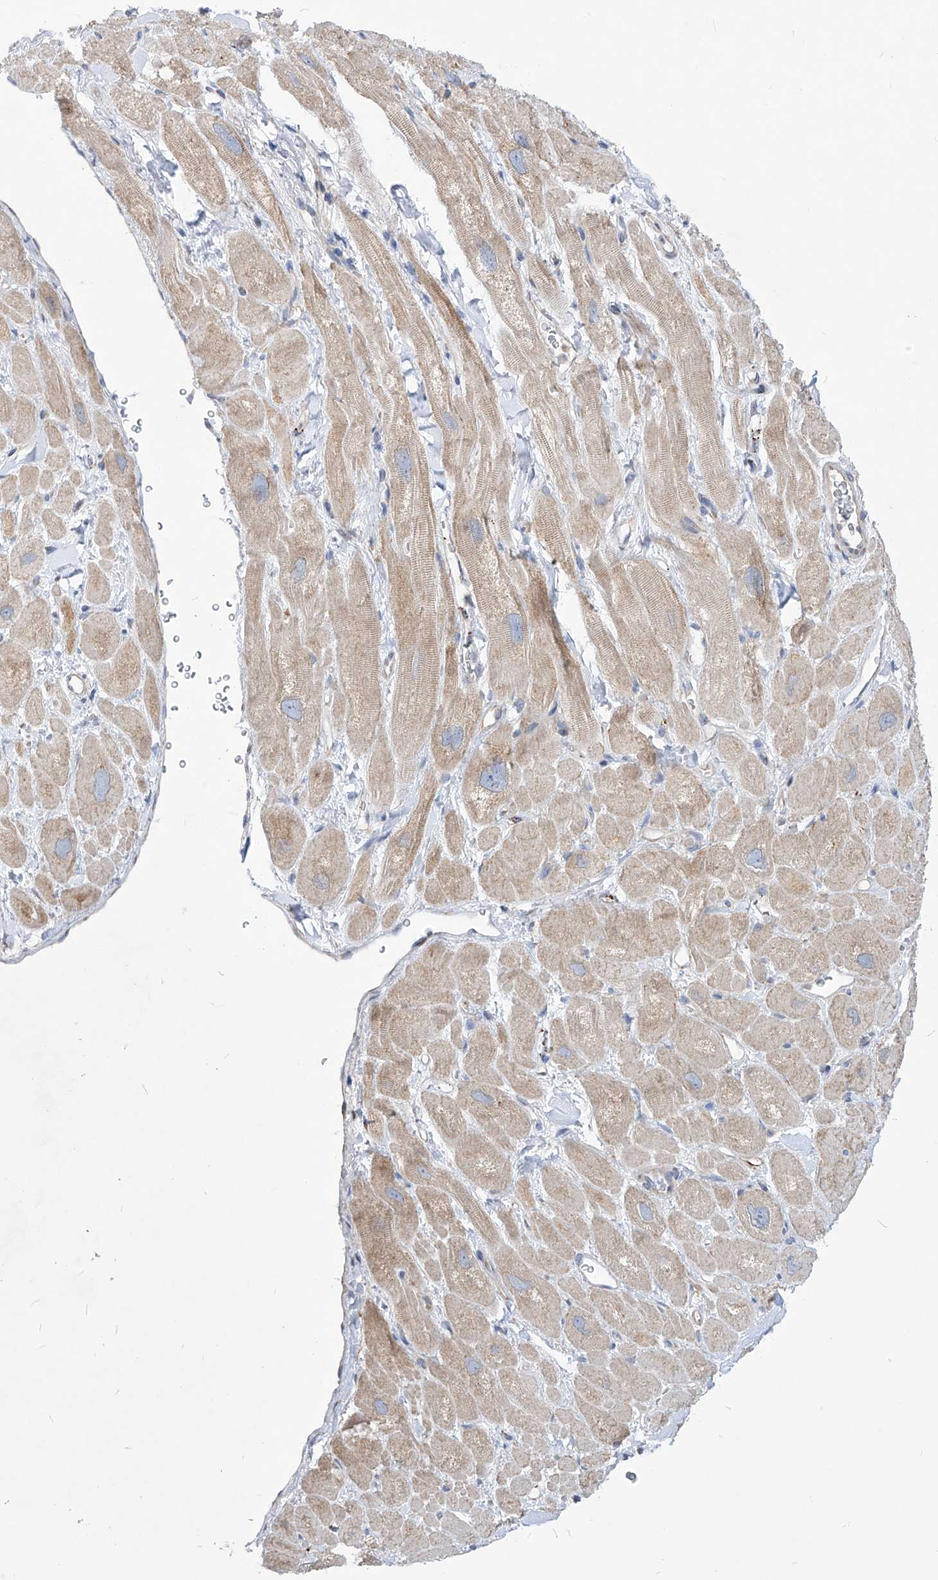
{"staining": {"intensity": "weak", "quantity": "25%-75%", "location": "cytoplasmic/membranous"}, "tissue": "heart muscle", "cell_type": "Cardiomyocytes", "image_type": "normal", "snomed": [{"axis": "morphology", "description": "Normal tissue, NOS"}, {"axis": "topography", "description": "Heart"}], "caption": "Weak cytoplasmic/membranous expression for a protein is appreciated in about 25%-75% of cardiomyocytes of benign heart muscle using immunohistochemistry (IHC).", "gene": "UFL1", "patient": {"sex": "male", "age": 49}}